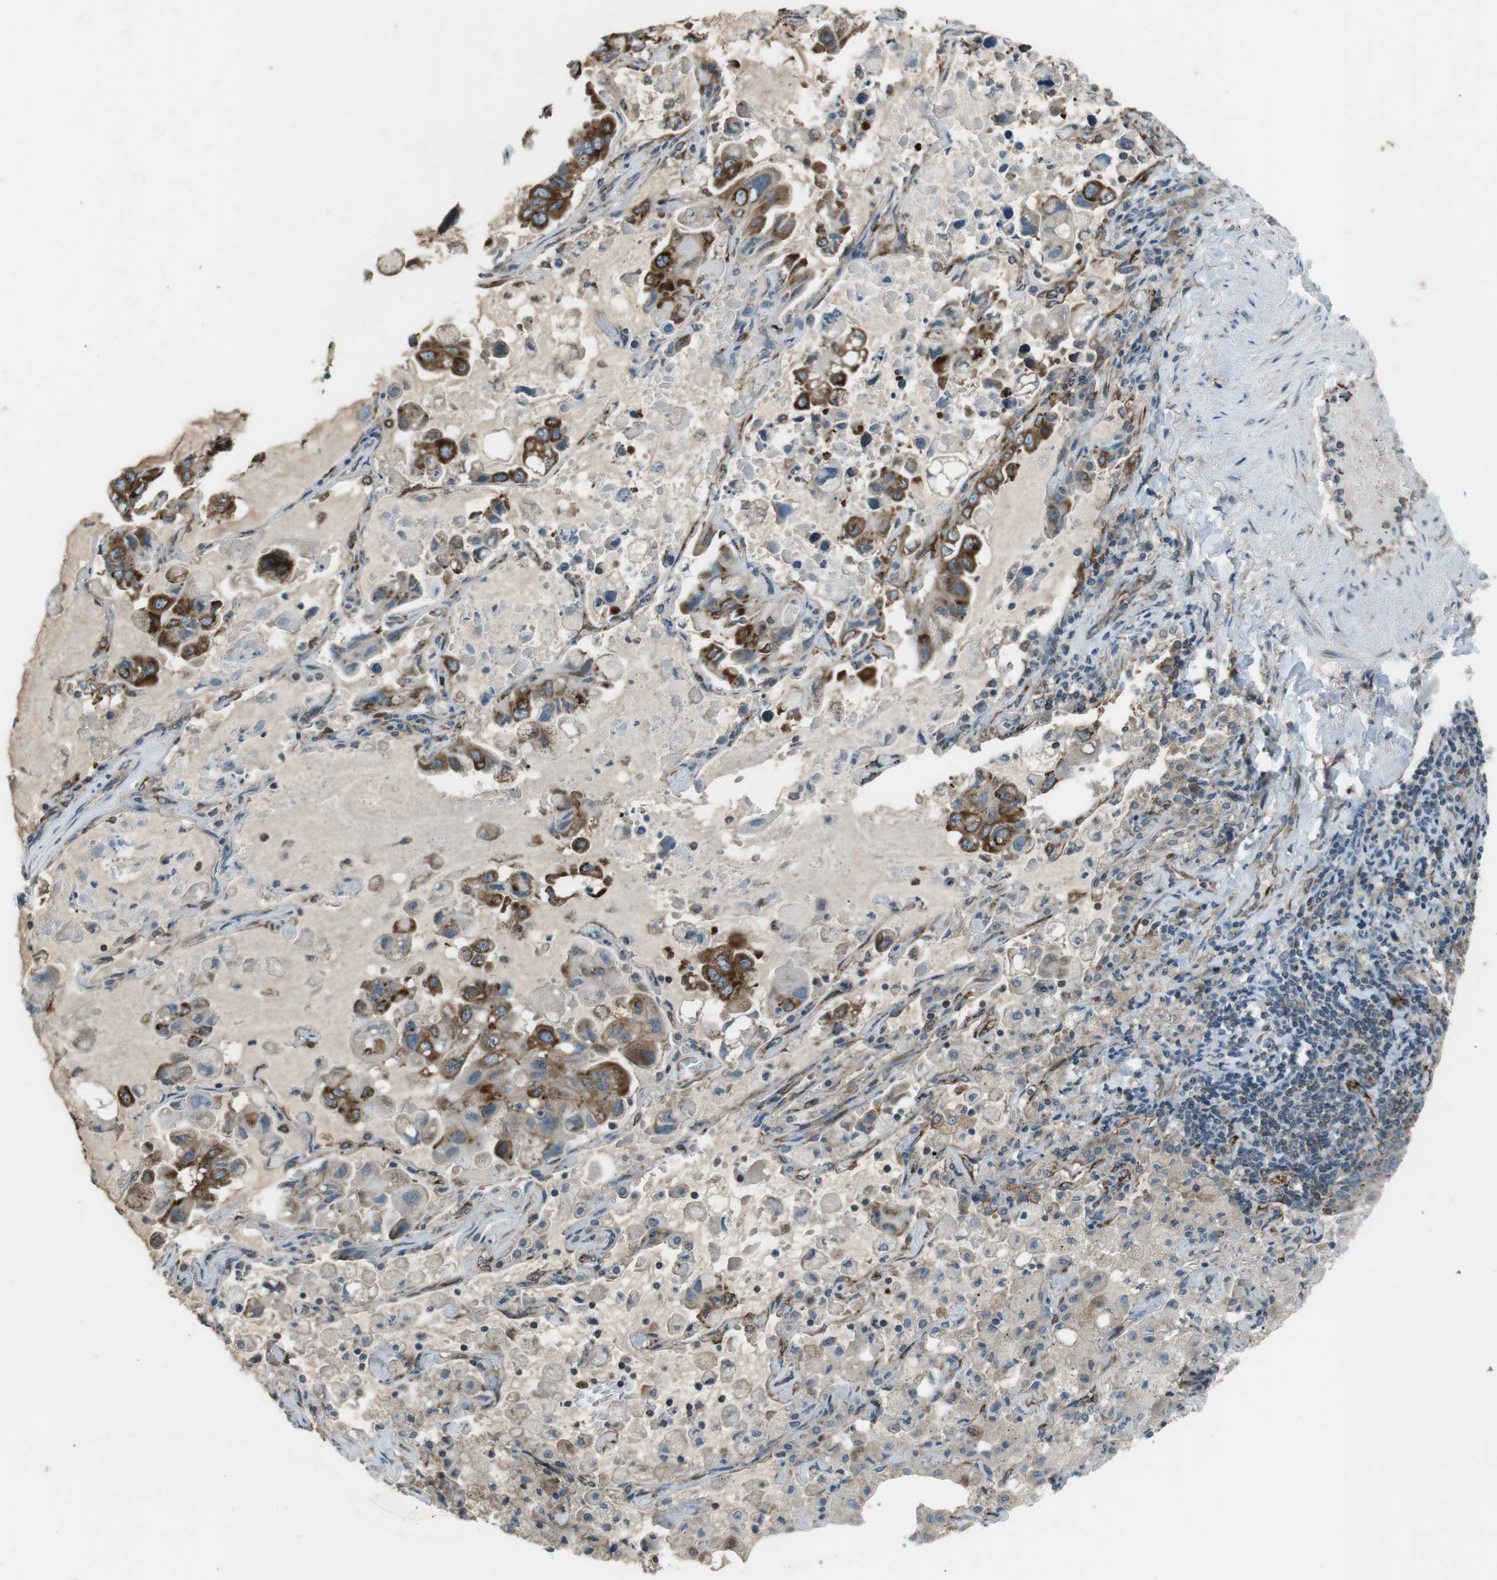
{"staining": {"intensity": "strong", "quantity": ">75%", "location": "cytoplasmic/membranous"}, "tissue": "lung cancer", "cell_type": "Tumor cells", "image_type": "cancer", "snomed": [{"axis": "morphology", "description": "Adenocarcinoma, NOS"}, {"axis": "topography", "description": "Lung"}], "caption": "A micrograph of human adenocarcinoma (lung) stained for a protein reveals strong cytoplasmic/membranous brown staining in tumor cells.", "gene": "KTN1", "patient": {"sex": "male", "age": 64}}